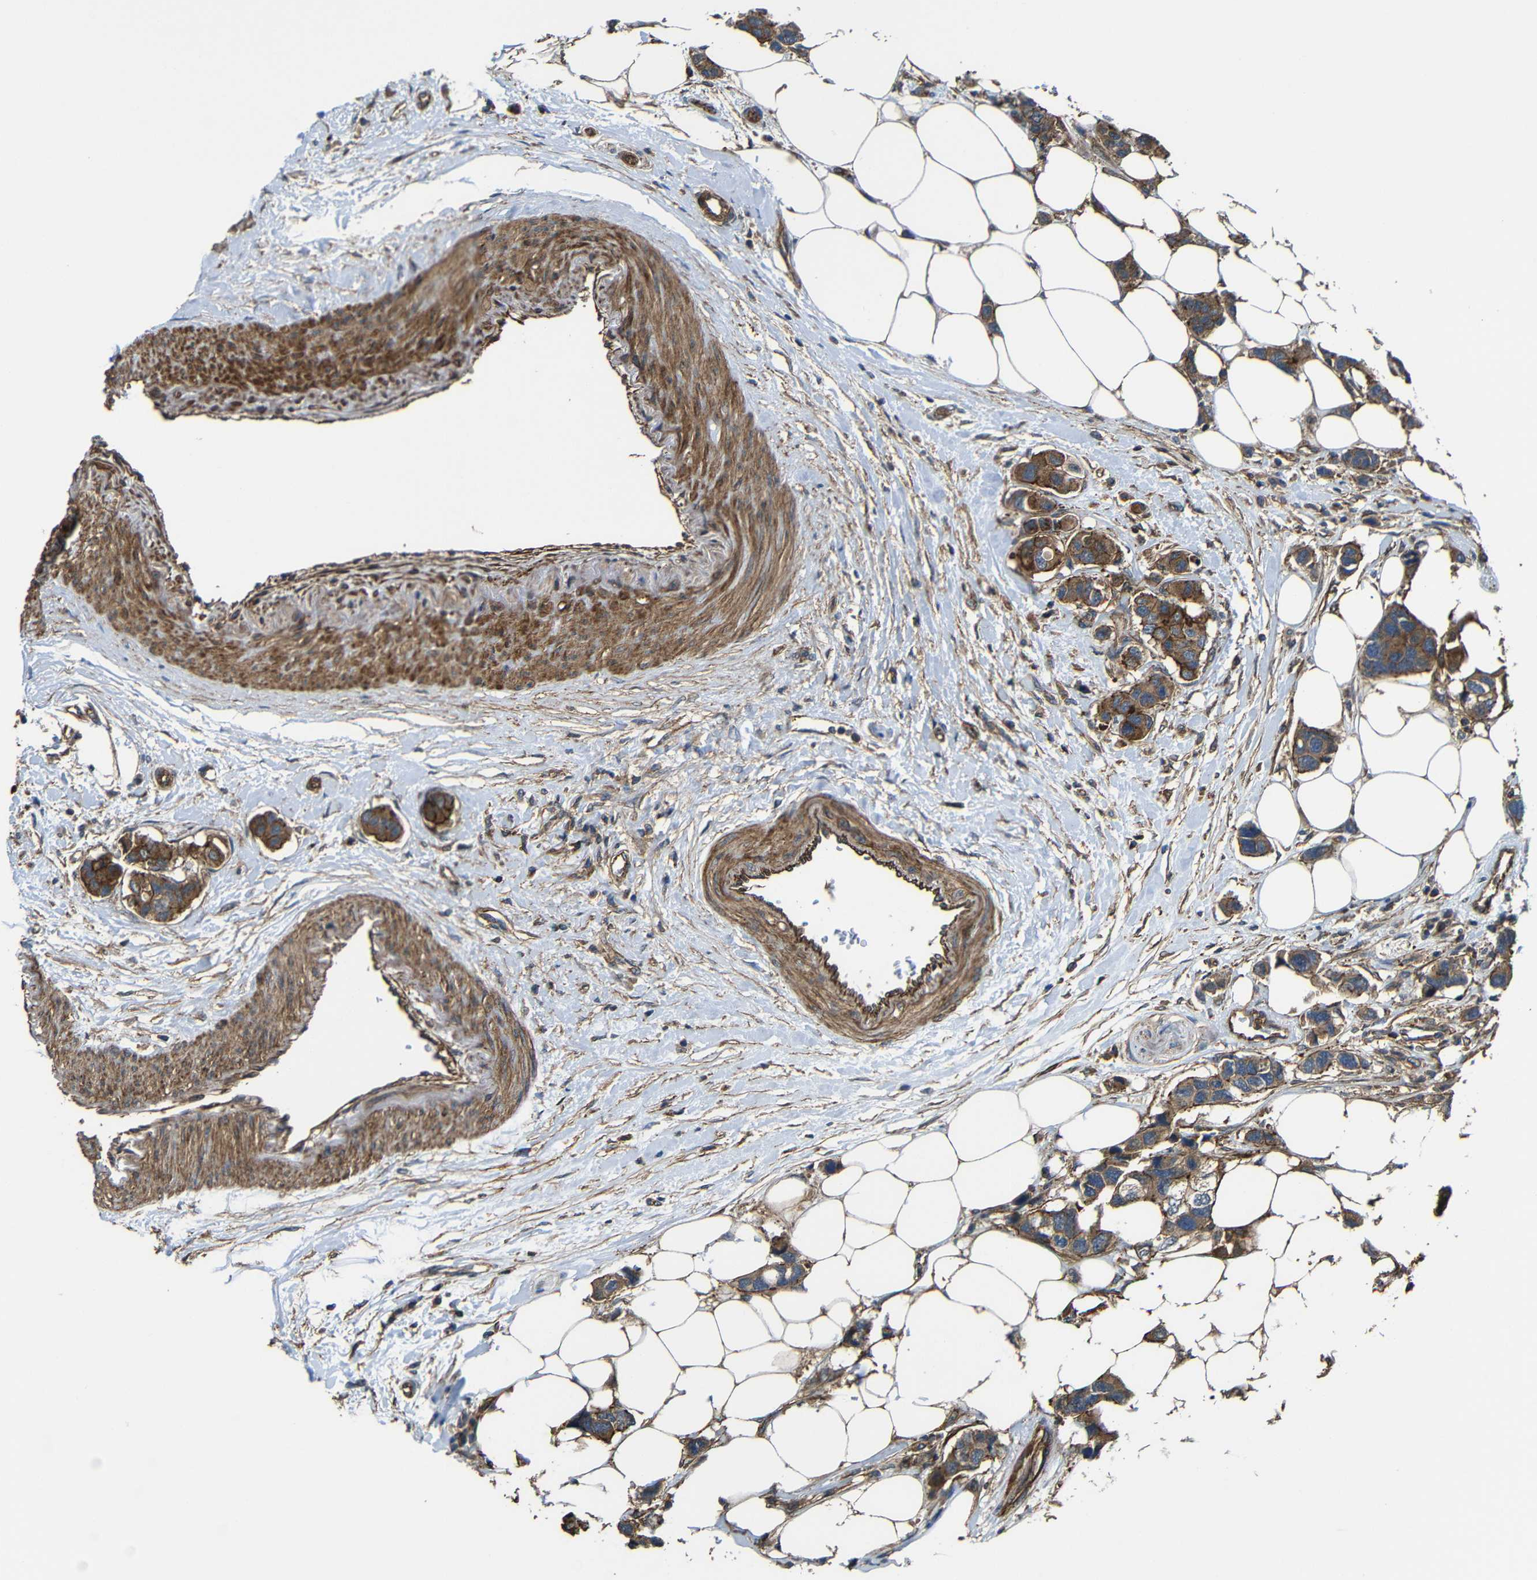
{"staining": {"intensity": "strong", "quantity": ">75%", "location": "cytoplasmic/membranous"}, "tissue": "breast cancer", "cell_type": "Tumor cells", "image_type": "cancer", "snomed": [{"axis": "morphology", "description": "Normal tissue, NOS"}, {"axis": "morphology", "description": "Duct carcinoma"}, {"axis": "topography", "description": "Breast"}], "caption": "Immunohistochemistry (IHC) of human invasive ductal carcinoma (breast) reveals high levels of strong cytoplasmic/membranous expression in approximately >75% of tumor cells.", "gene": "PTCH1", "patient": {"sex": "female", "age": 50}}